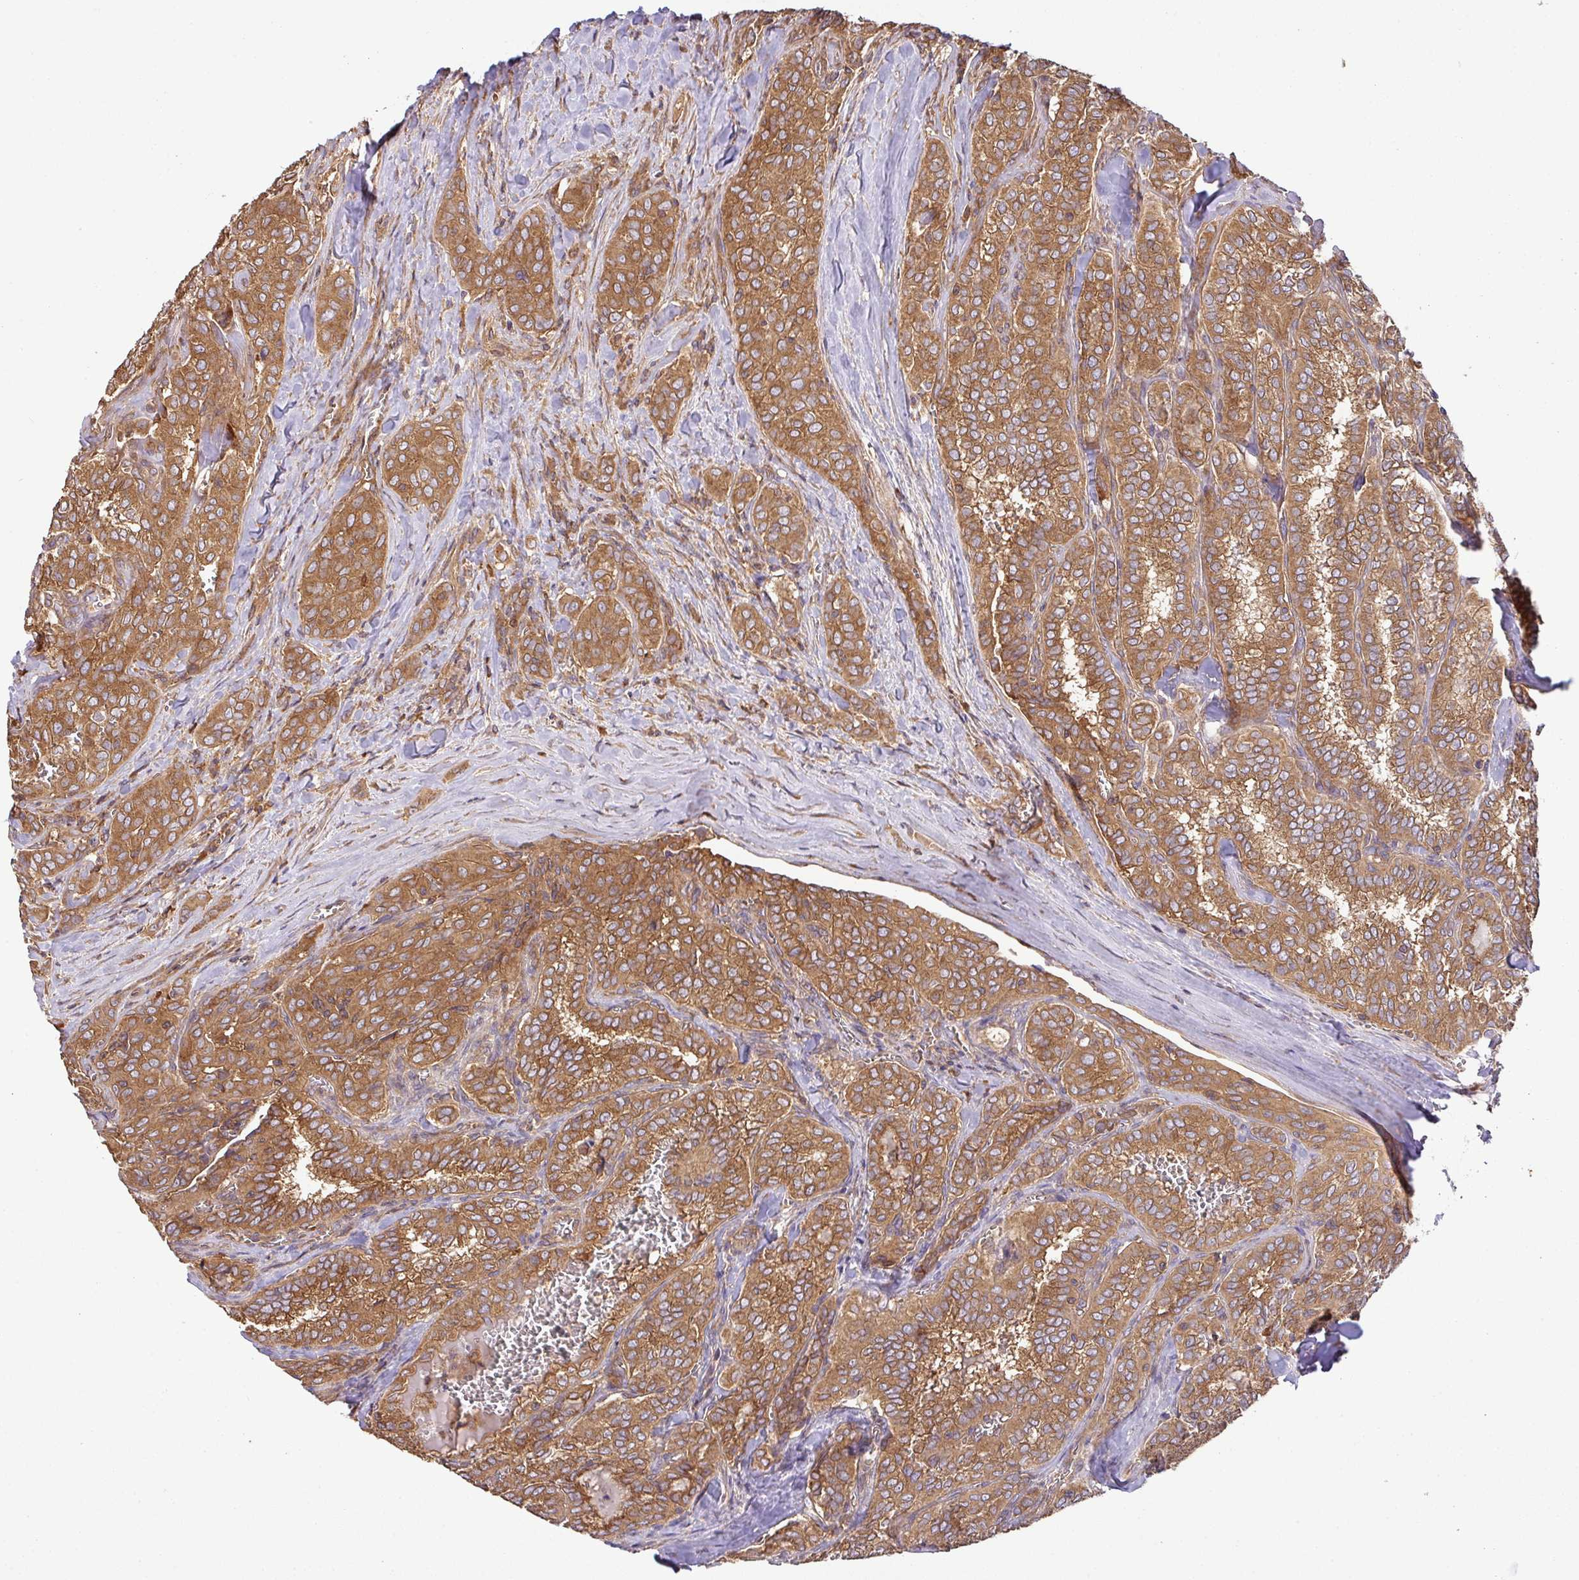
{"staining": {"intensity": "strong", "quantity": ">75%", "location": "cytoplasmic/membranous"}, "tissue": "thyroid cancer", "cell_type": "Tumor cells", "image_type": "cancer", "snomed": [{"axis": "morphology", "description": "Papillary adenocarcinoma, NOS"}, {"axis": "topography", "description": "Thyroid gland"}], "caption": "A brown stain labels strong cytoplasmic/membranous expression of a protein in human thyroid papillary adenocarcinoma tumor cells.", "gene": "GSPT1", "patient": {"sex": "female", "age": 30}}